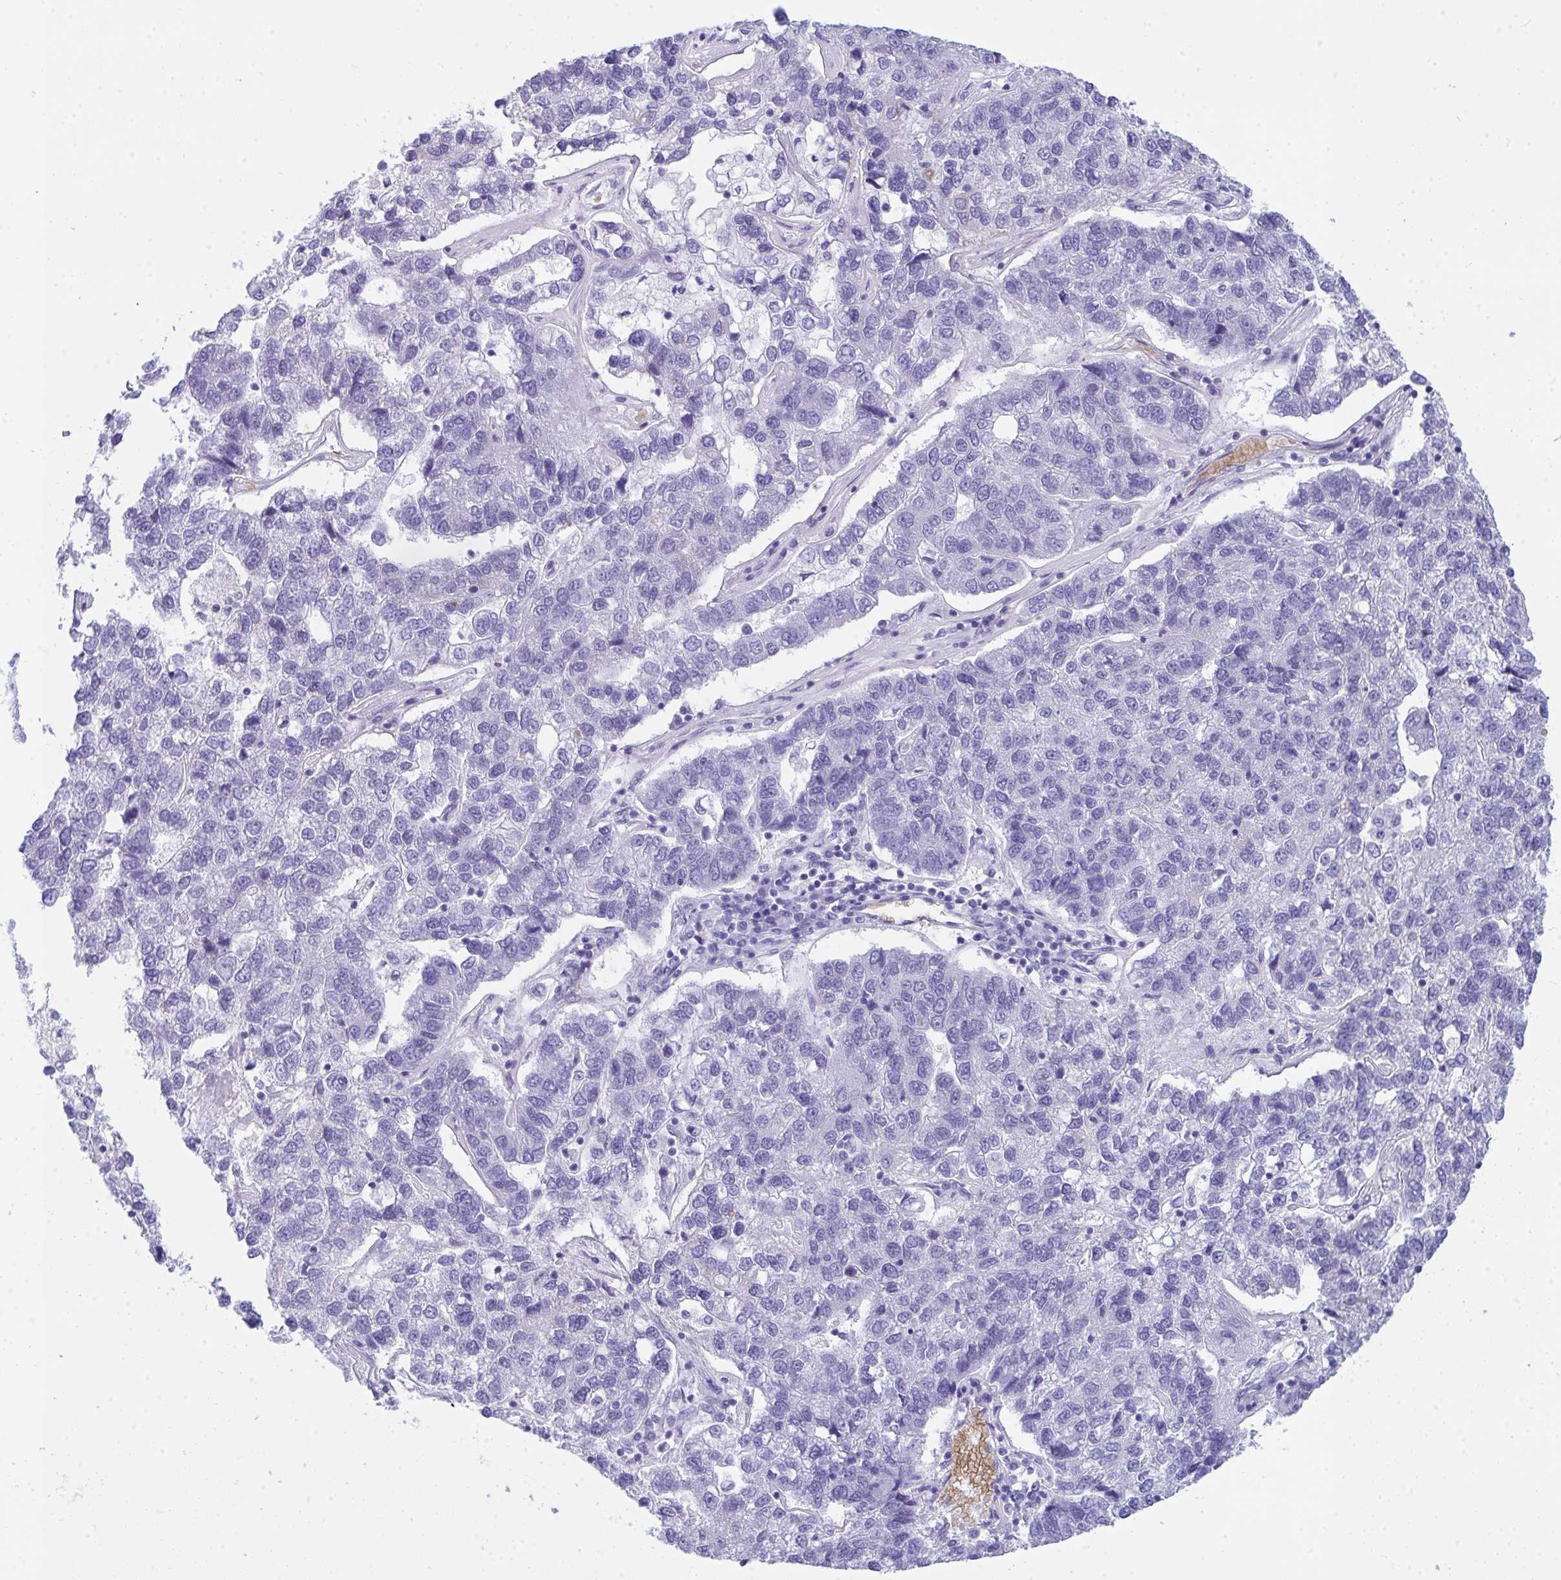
{"staining": {"intensity": "negative", "quantity": "none", "location": "none"}, "tissue": "pancreatic cancer", "cell_type": "Tumor cells", "image_type": "cancer", "snomed": [{"axis": "morphology", "description": "Adenocarcinoma, NOS"}, {"axis": "topography", "description": "Pancreas"}], "caption": "A micrograph of pancreatic adenocarcinoma stained for a protein demonstrates no brown staining in tumor cells. (DAB immunohistochemistry visualized using brightfield microscopy, high magnification).", "gene": "ANK1", "patient": {"sex": "female", "age": 61}}